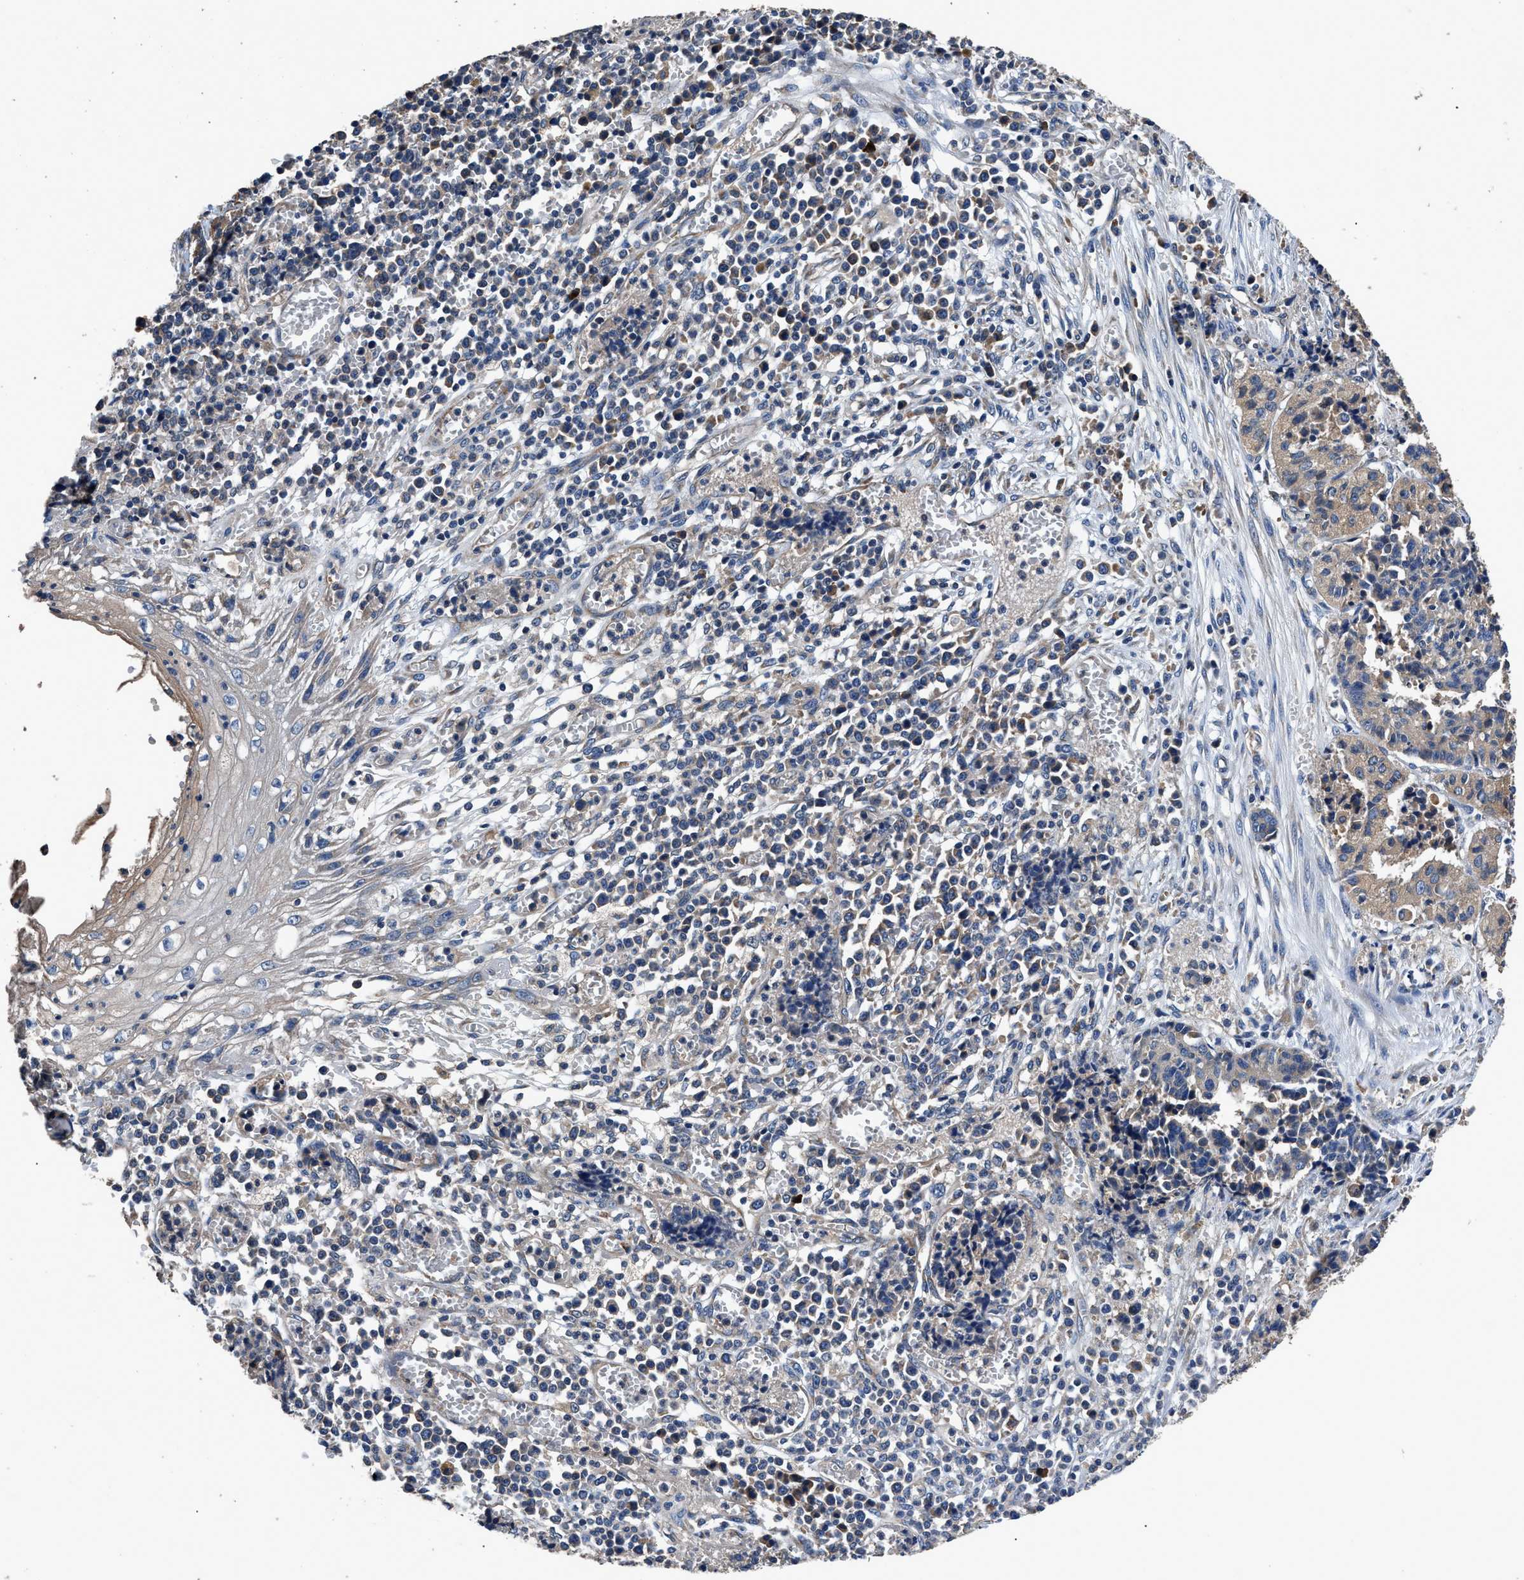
{"staining": {"intensity": "weak", "quantity": "25%-75%", "location": "cytoplasmic/membranous"}, "tissue": "cervical cancer", "cell_type": "Tumor cells", "image_type": "cancer", "snomed": [{"axis": "morphology", "description": "Squamous cell carcinoma, NOS"}, {"axis": "topography", "description": "Cervix"}], "caption": "Immunohistochemical staining of cervical squamous cell carcinoma demonstrates low levels of weak cytoplasmic/membranous positivity in about 25%-75% of tumor cells.", "gene": "DHRS7B", "patient": {"sex": "female", "age": 35}}